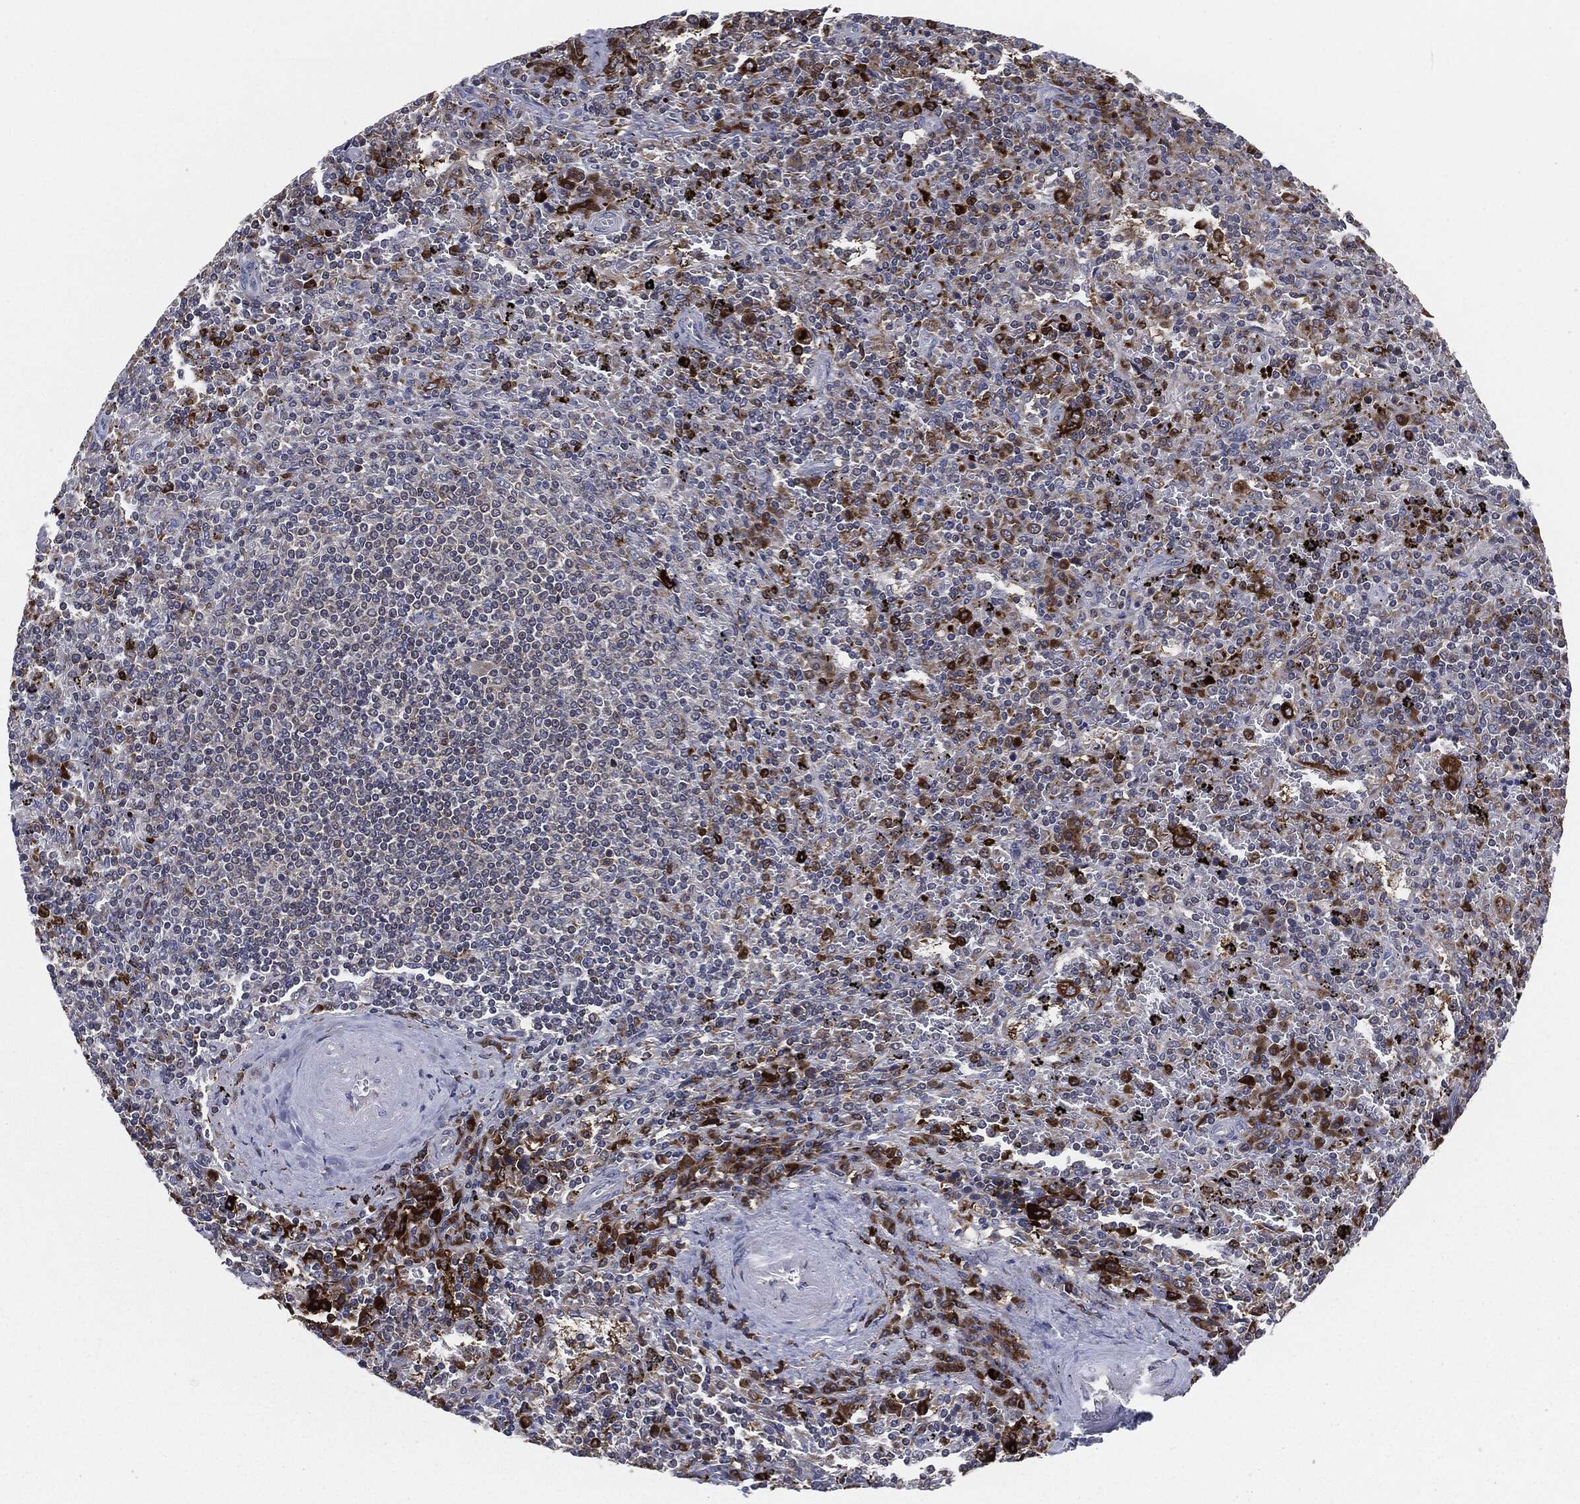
{"staining": {"intensity": "strong", "quantity": "<25%", "location": "cytoplasmic/membranous"}, "tissue": "lymphoma", "cell_type": "Tumor cells", "image_type": "cancer", "snomed": [{"axis": "morphology", "description": "Malignant lymphoma, non-Hodgkin's type, Low grade"}, {"axis": "topography", "description": "Spleen"}], "caption": "The histopathology image exhibits immunohistochemical staining of lymphoma. There is strong cytoplasmic/membranous staining is seen in approximately <25% of tumor cells.", "gene": "TMEM11", "patient": {"sex": "male", "age": 62}}